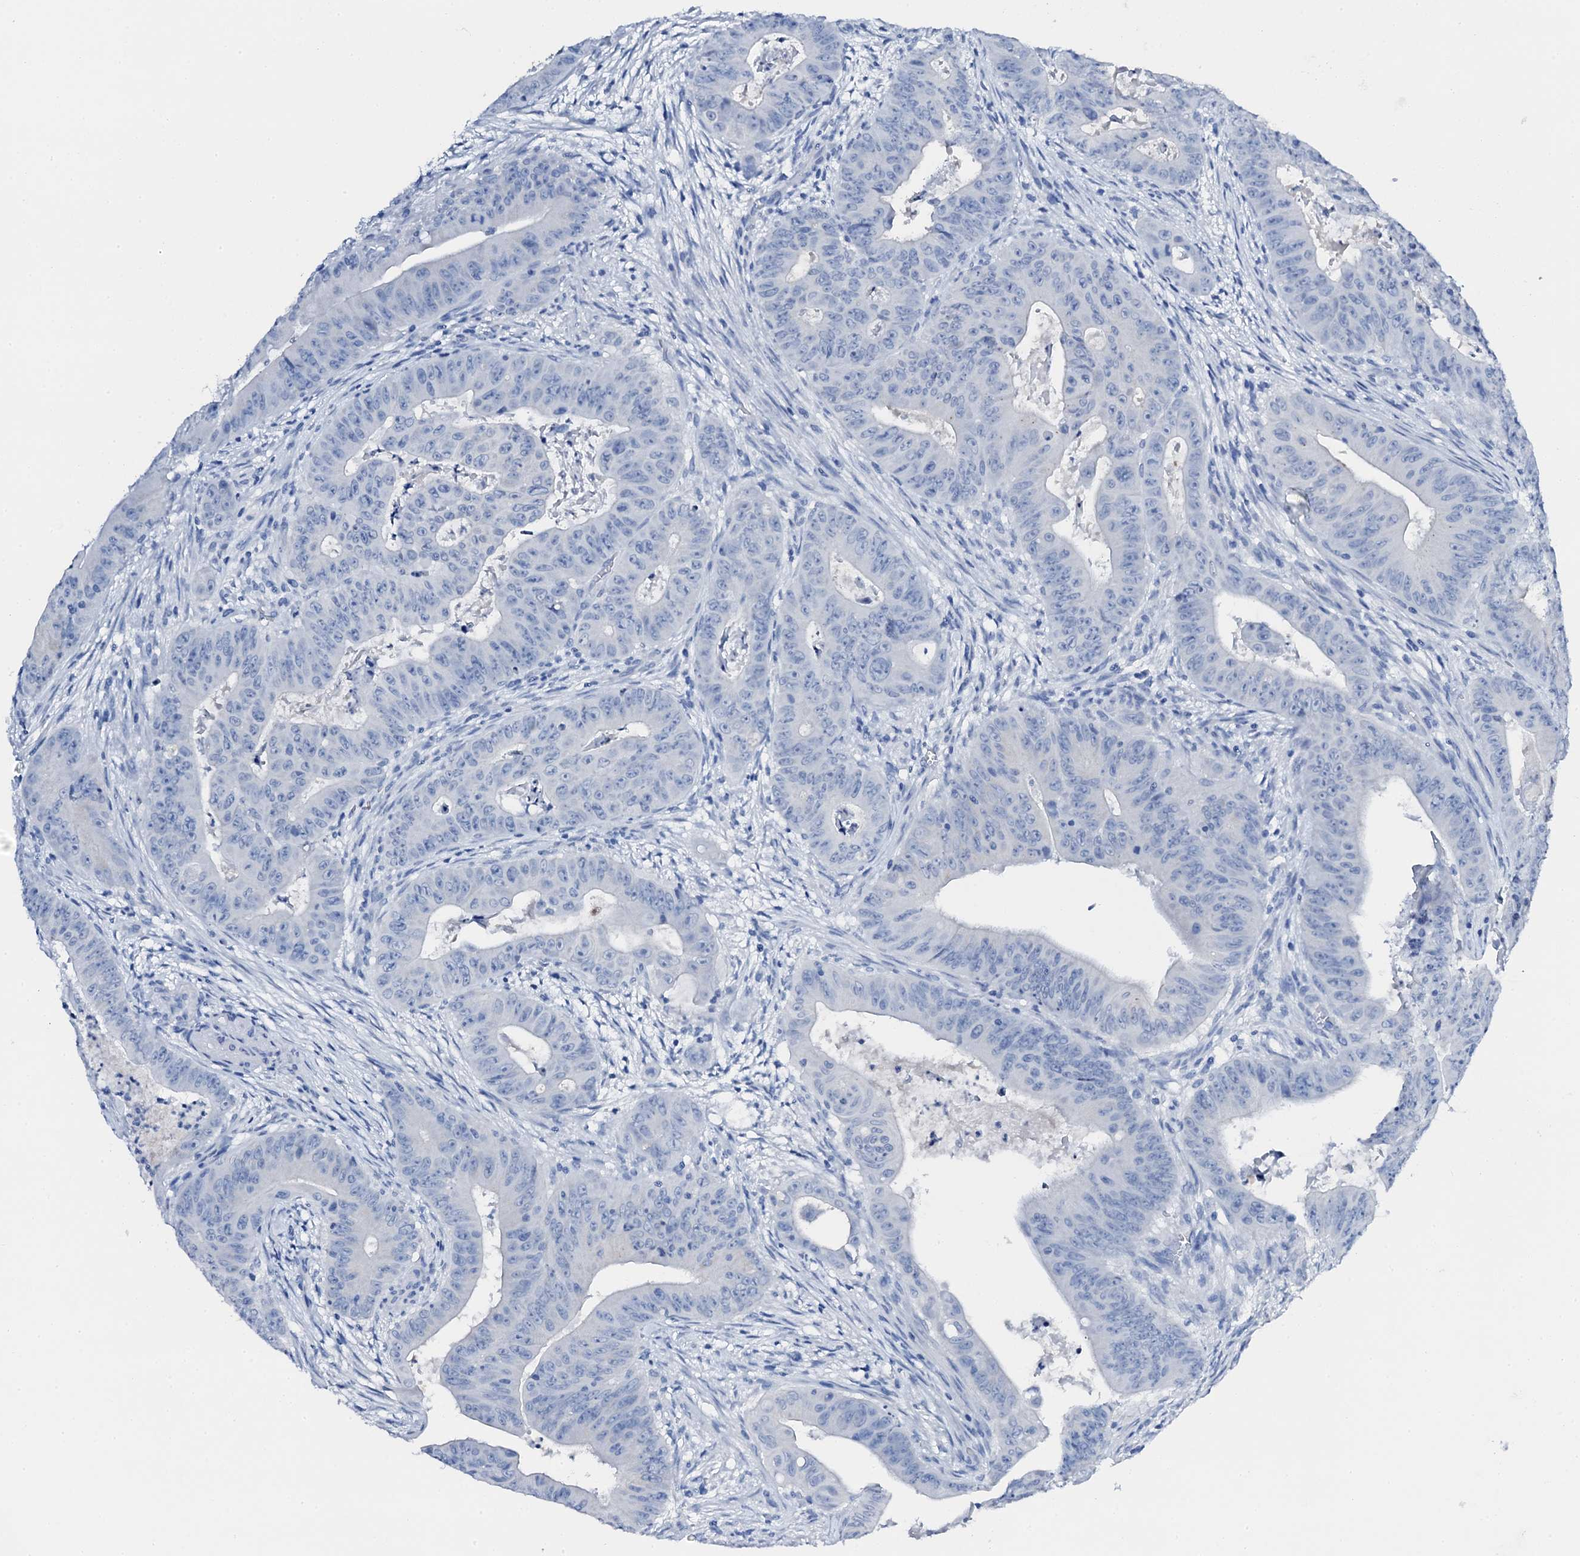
{"staining": {"intensity": "negative", "quantity": "none", "location": "none"}, "tissue": "colorectal cancer", "cell_type": "Tumor cells", "image_type": "cancer", "snomed": [{"axis": "morphology", "description": "Adenocarcinoma, NOS"}, {"axis": "topography", "description": "Rectum"}], "caption": "Immunohistochemistry (IHC) micrograph of neoplastic tissue: colorectal cancer (adenocarcinoma) stained with DAB demonstrates no significant protein staining in tumor cells.", "gene": "PTH", "patient": {"sex": "female", "age": 75}}